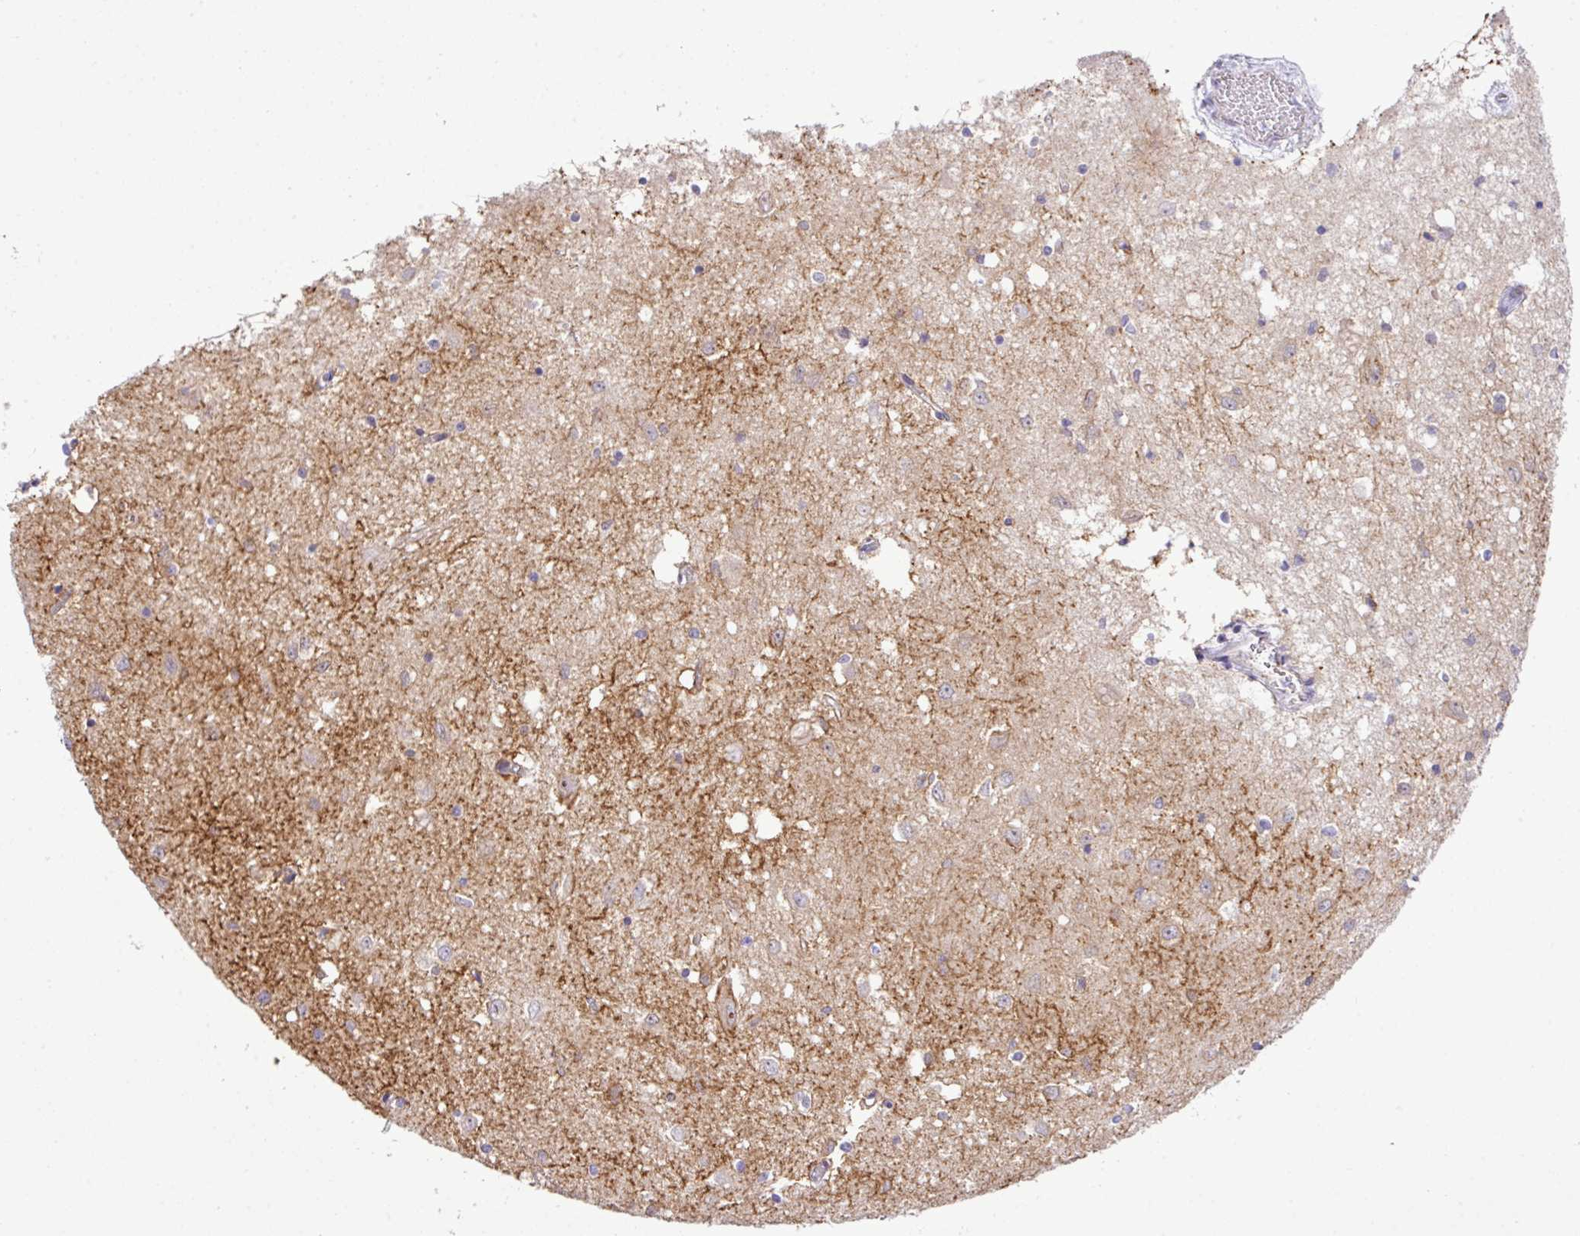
{"staining": {"intensity": "moderate", "quantity": "<25%", "location": "cytoplasmic/membranous"}, "tissue": "caudate", "cell_type": "Glial cells", "image_type": "normal", "snomed": [{"axis": "morphology", "description": "Normal tissue, NOS"}, {"axis": "topography", "description": "Lateral ventricle wall"}], "caption": "The immunohistochemical stain highlights moderate cytoplasmic/membranous expression in glial cells of unremarkable caudate. (DAB = brown stain, brightfield microscopy at high magnification).", "gene": "CFAP97", "patient": {"sex": "male", "age": 70}}